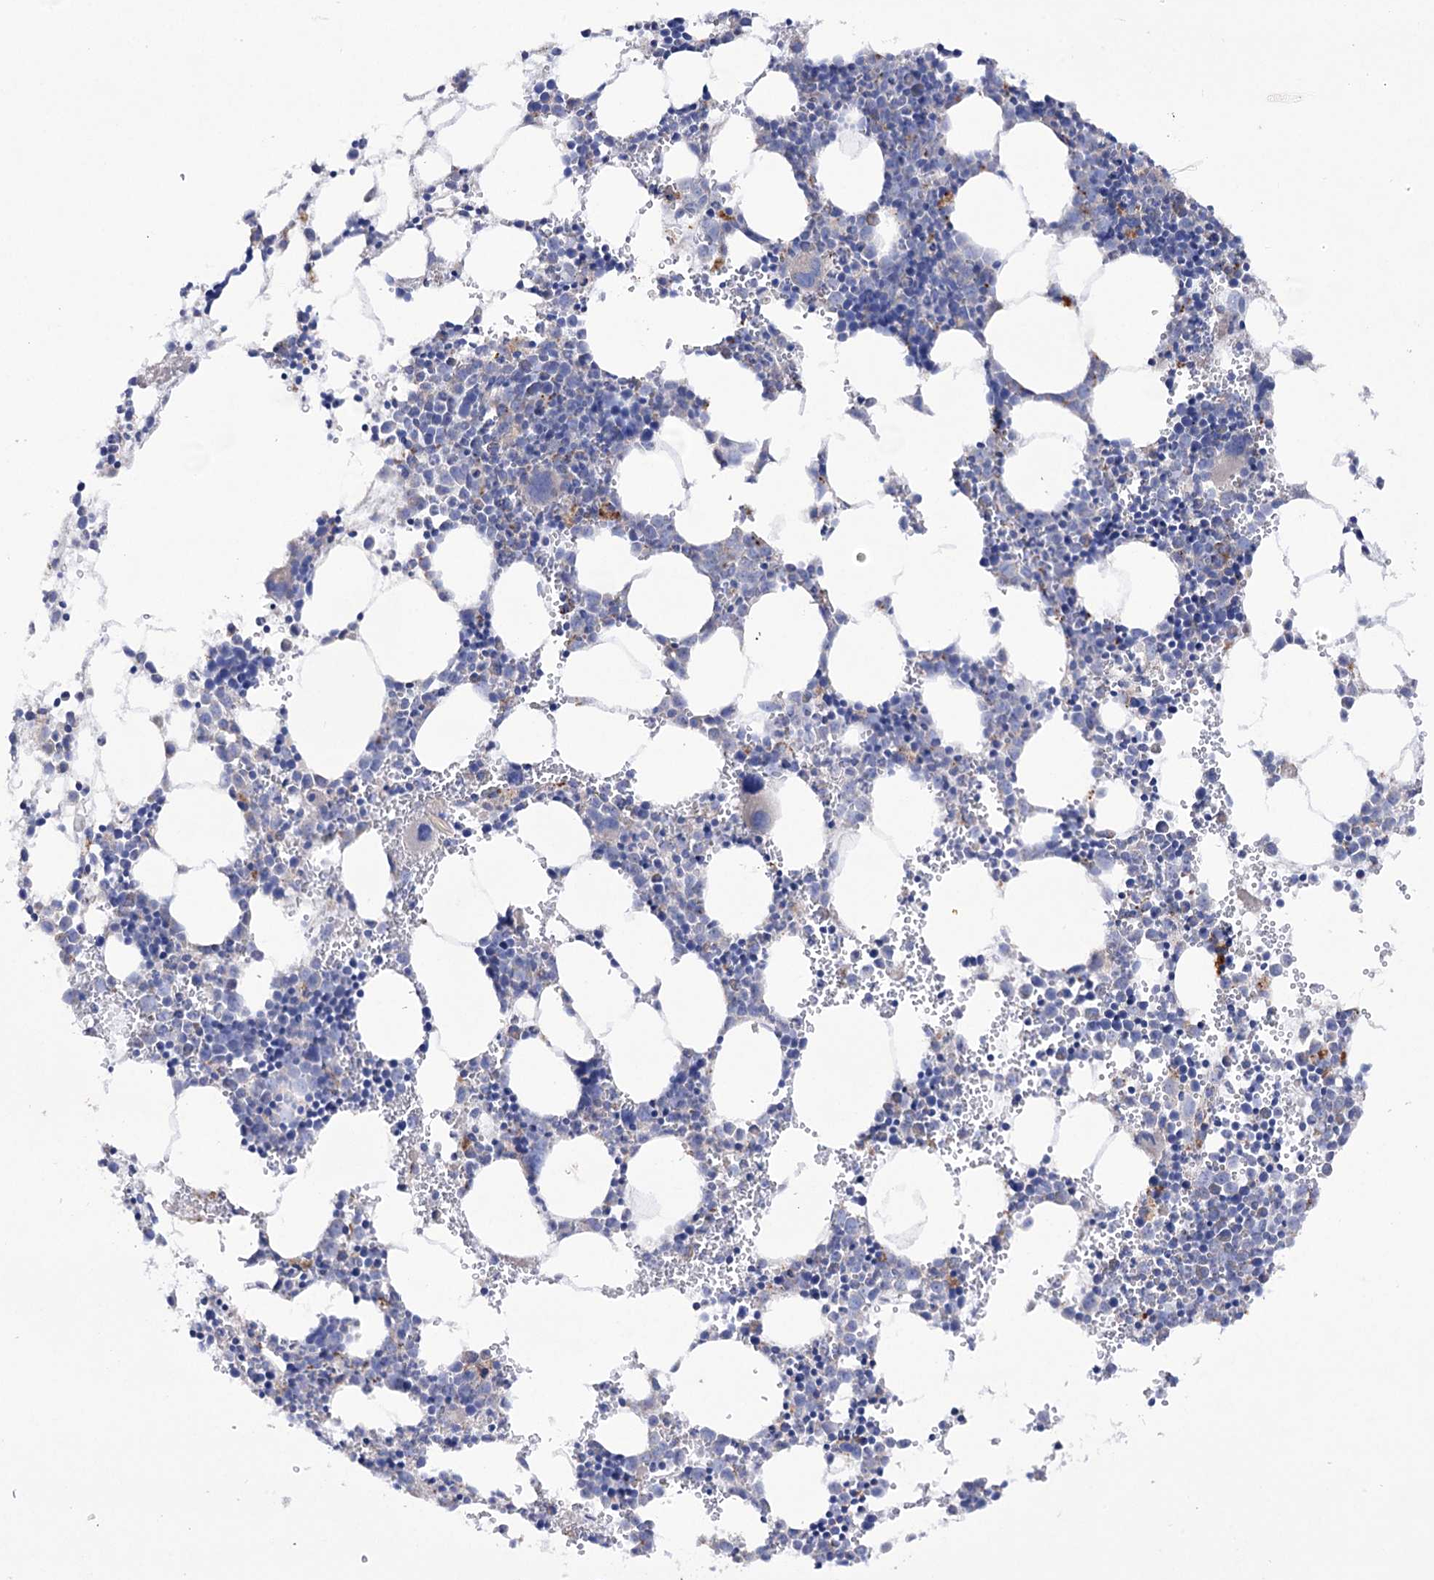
{"staining": {"intensity": "negative", "quantity": "none", "location": "none"}, "tissue": "bone marrow", "cell_type": "Hematopoietic cells", "image_type": "normal", "snomed": [{"axis": "morphology", "description": "Normal tissue, NOS"}, {"axis": "topography", "description": "Bone marrow"}], "caption": "DAB (3,3'-diaminobenzidine) immunohistochemical staining of benign bone marrow demonstrates no significant expression in hematopoietic cells.", "gene": "NAGLU", "patient": {"sex": "female", "age": 89}}